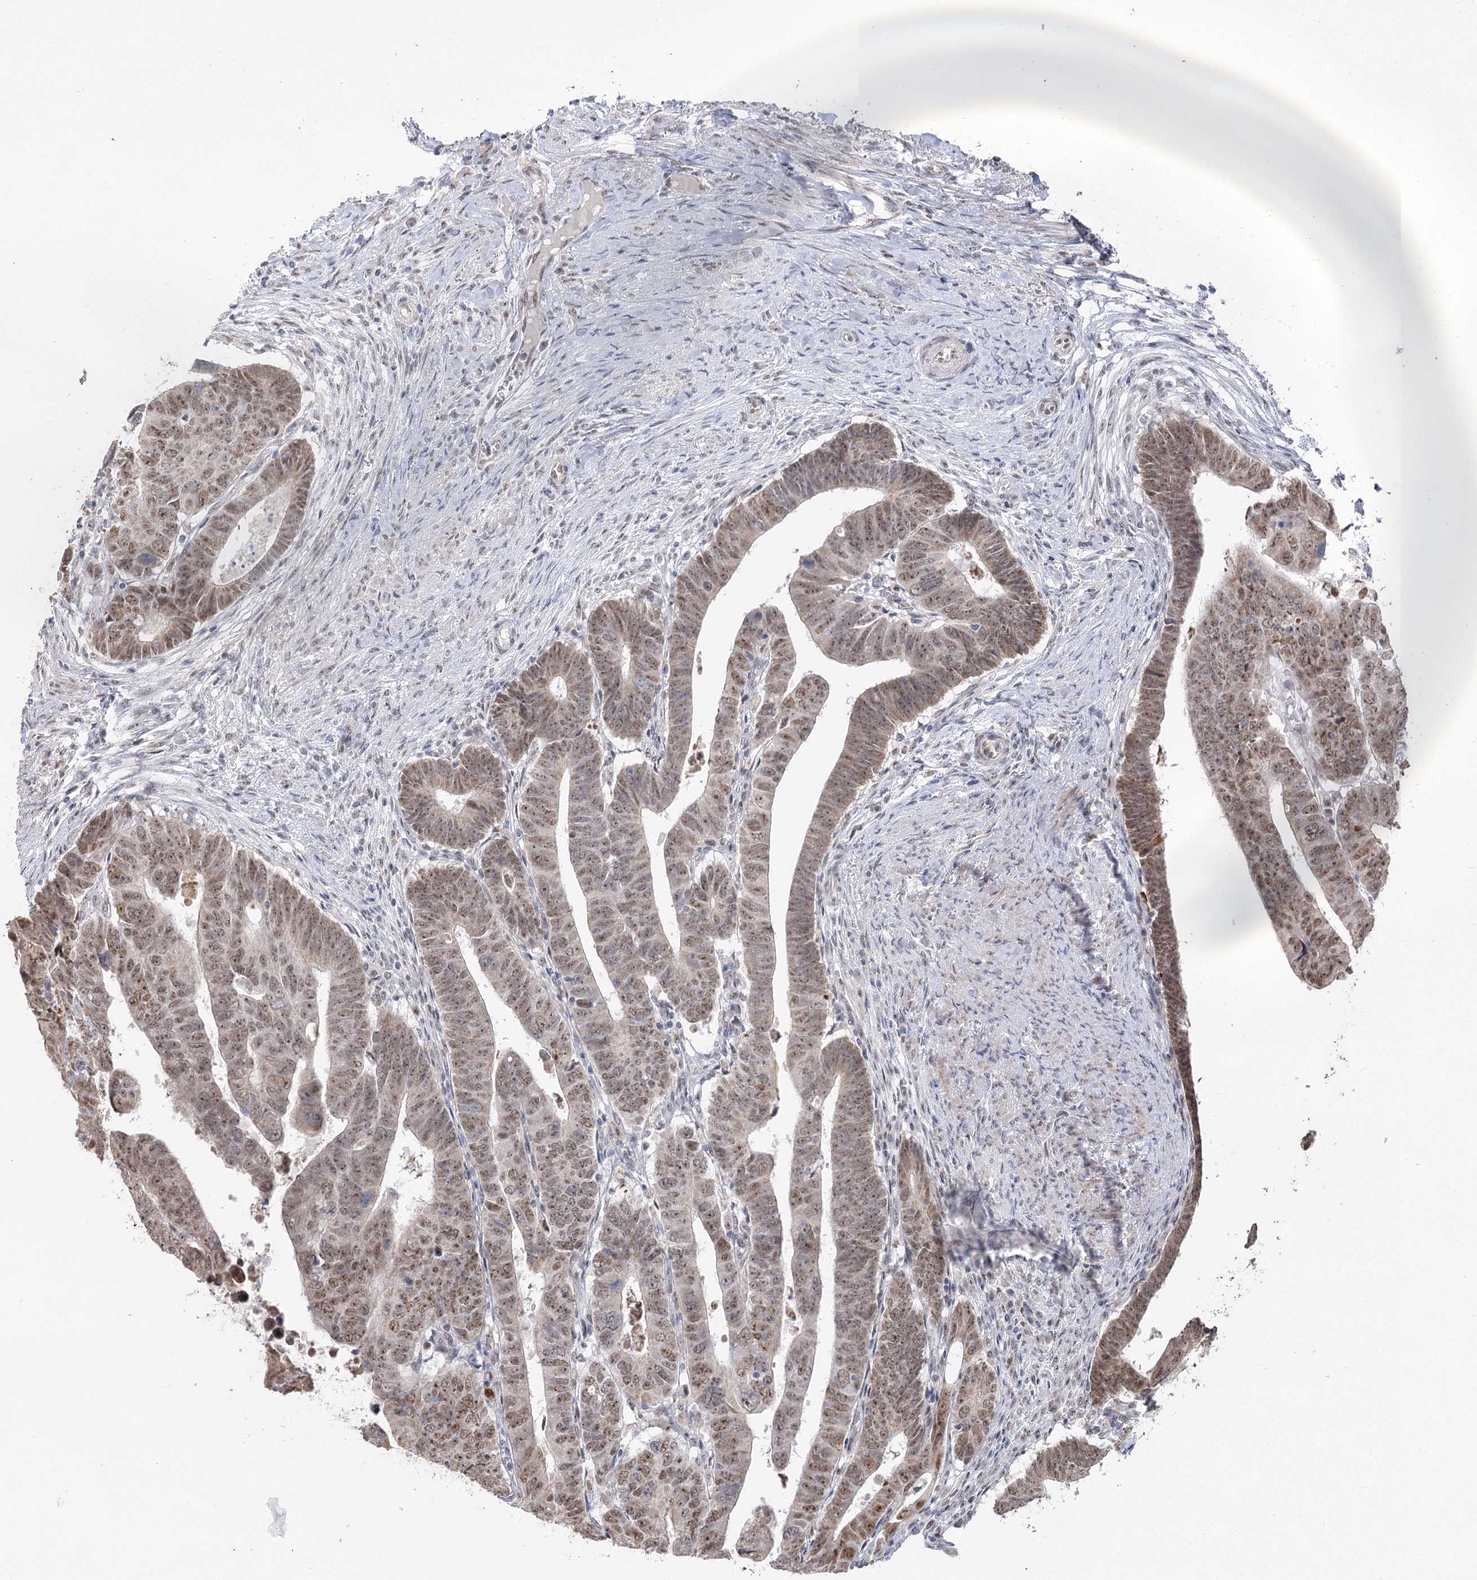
{"staining": {"intensity": "moderate", "quantity": ">75%", "location": "nuclear"}, "tissue": "colorectal cancer", "cell_type": "Tumor cells", "image_type": "cancer", "snomed": [{"axis": "morphology", "description": "Normal tissue, NOS"}, {"axis": "morphology", "description": "Adenocarcinoma, NOS"}, {"axis": "topography", "description": "Rectum"}], "caption": "A photomicrograph showing moderate nuclear positivity in approximately >75% of tumor cells in adenocarcinoma (colorectal), as visualized by brown immunohistochemical staining.", "gene": "RUFY4", "patient": {"sex": "female", "age": 65}}